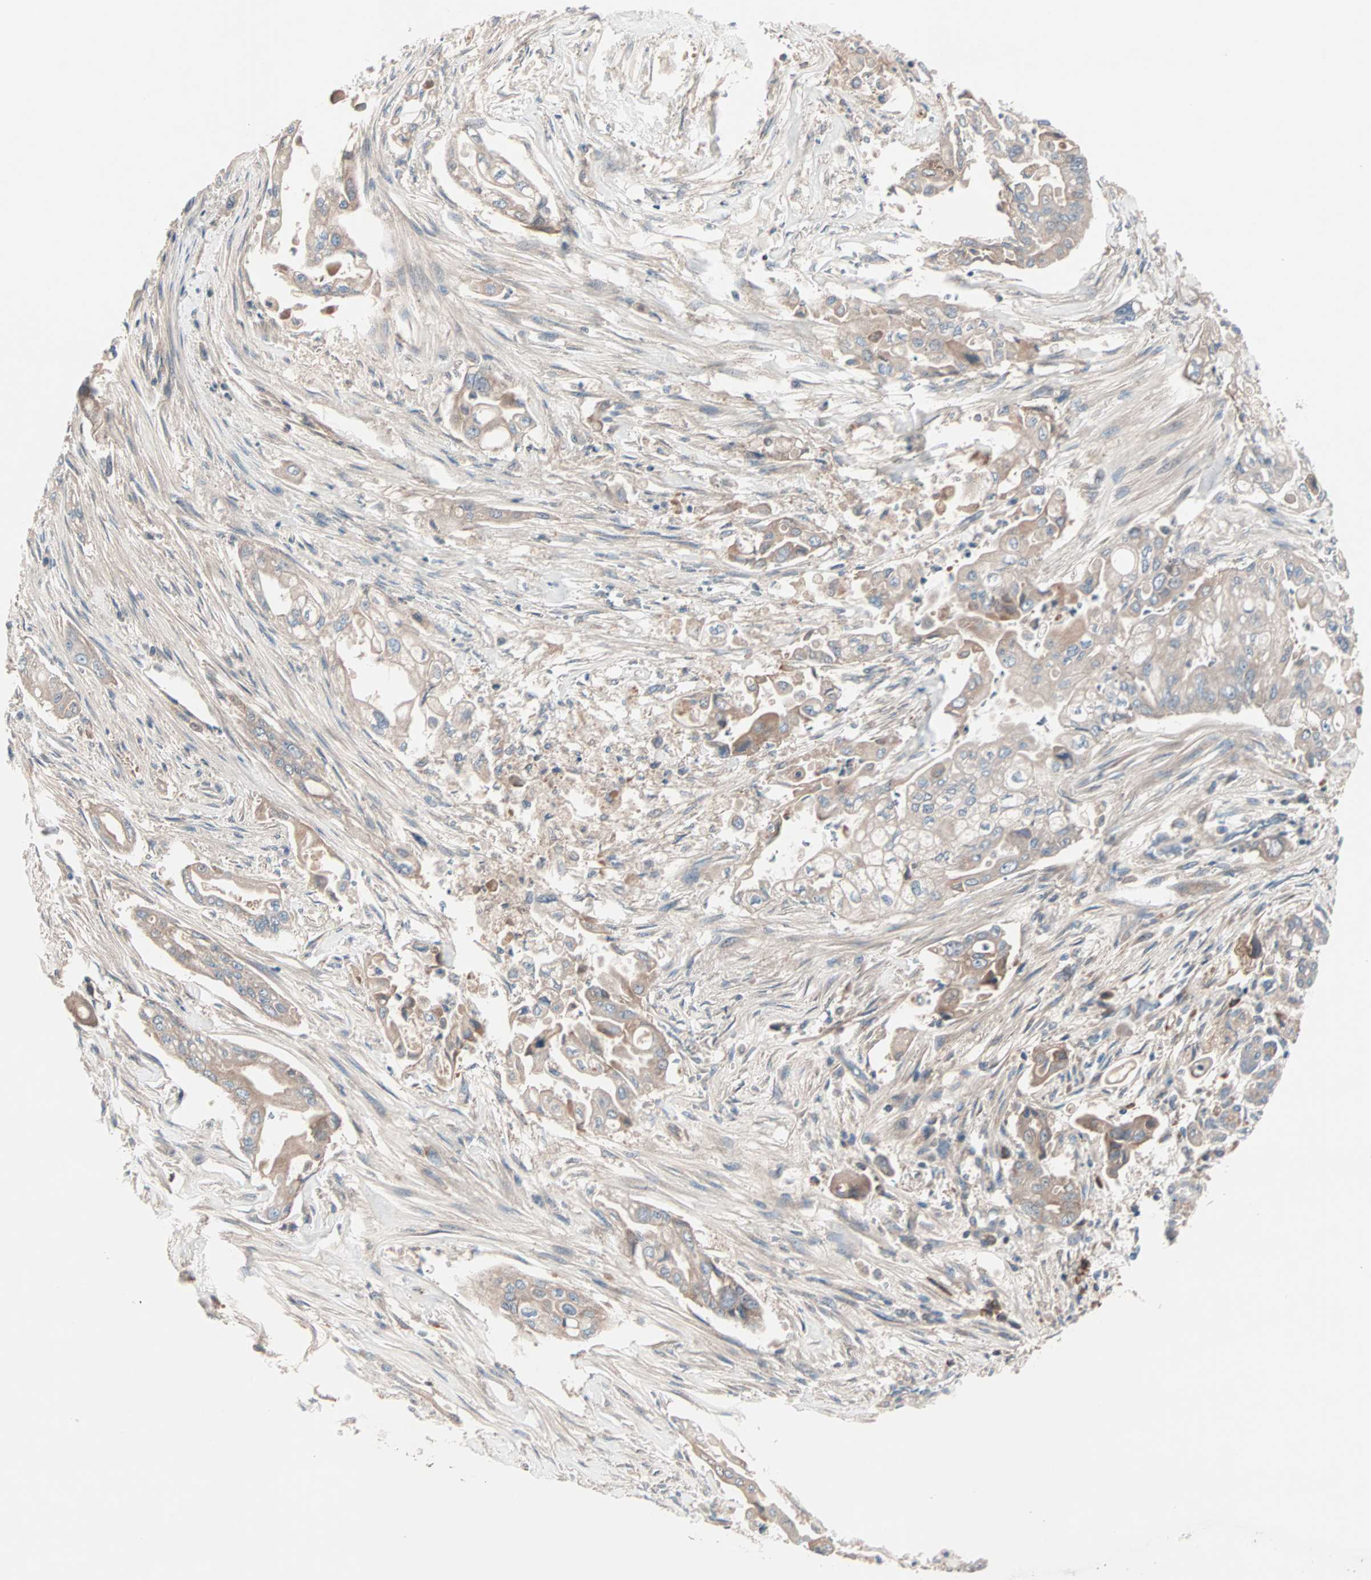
{"staining": {"intensity": "weak", "quantity": ">75%", "location": "cytoplasmic/membranous"}, "tissue": "pancreatic cancer", "cell_type": "Tumor cells", "image_type": "cancer", "snomed": [{"axis": "morphology", "description": "Normal tissue, NOS"}, {"axis": "topography", "description": "Pancreas"}], "caption": "Pancreatic cancer stained with DAB IHC reveals low levels of weak cytoplasmic/membranous staining in about >75% of tumor cells.", "gene": "CAD", "patient": {"sex": "male", "age": 42}}